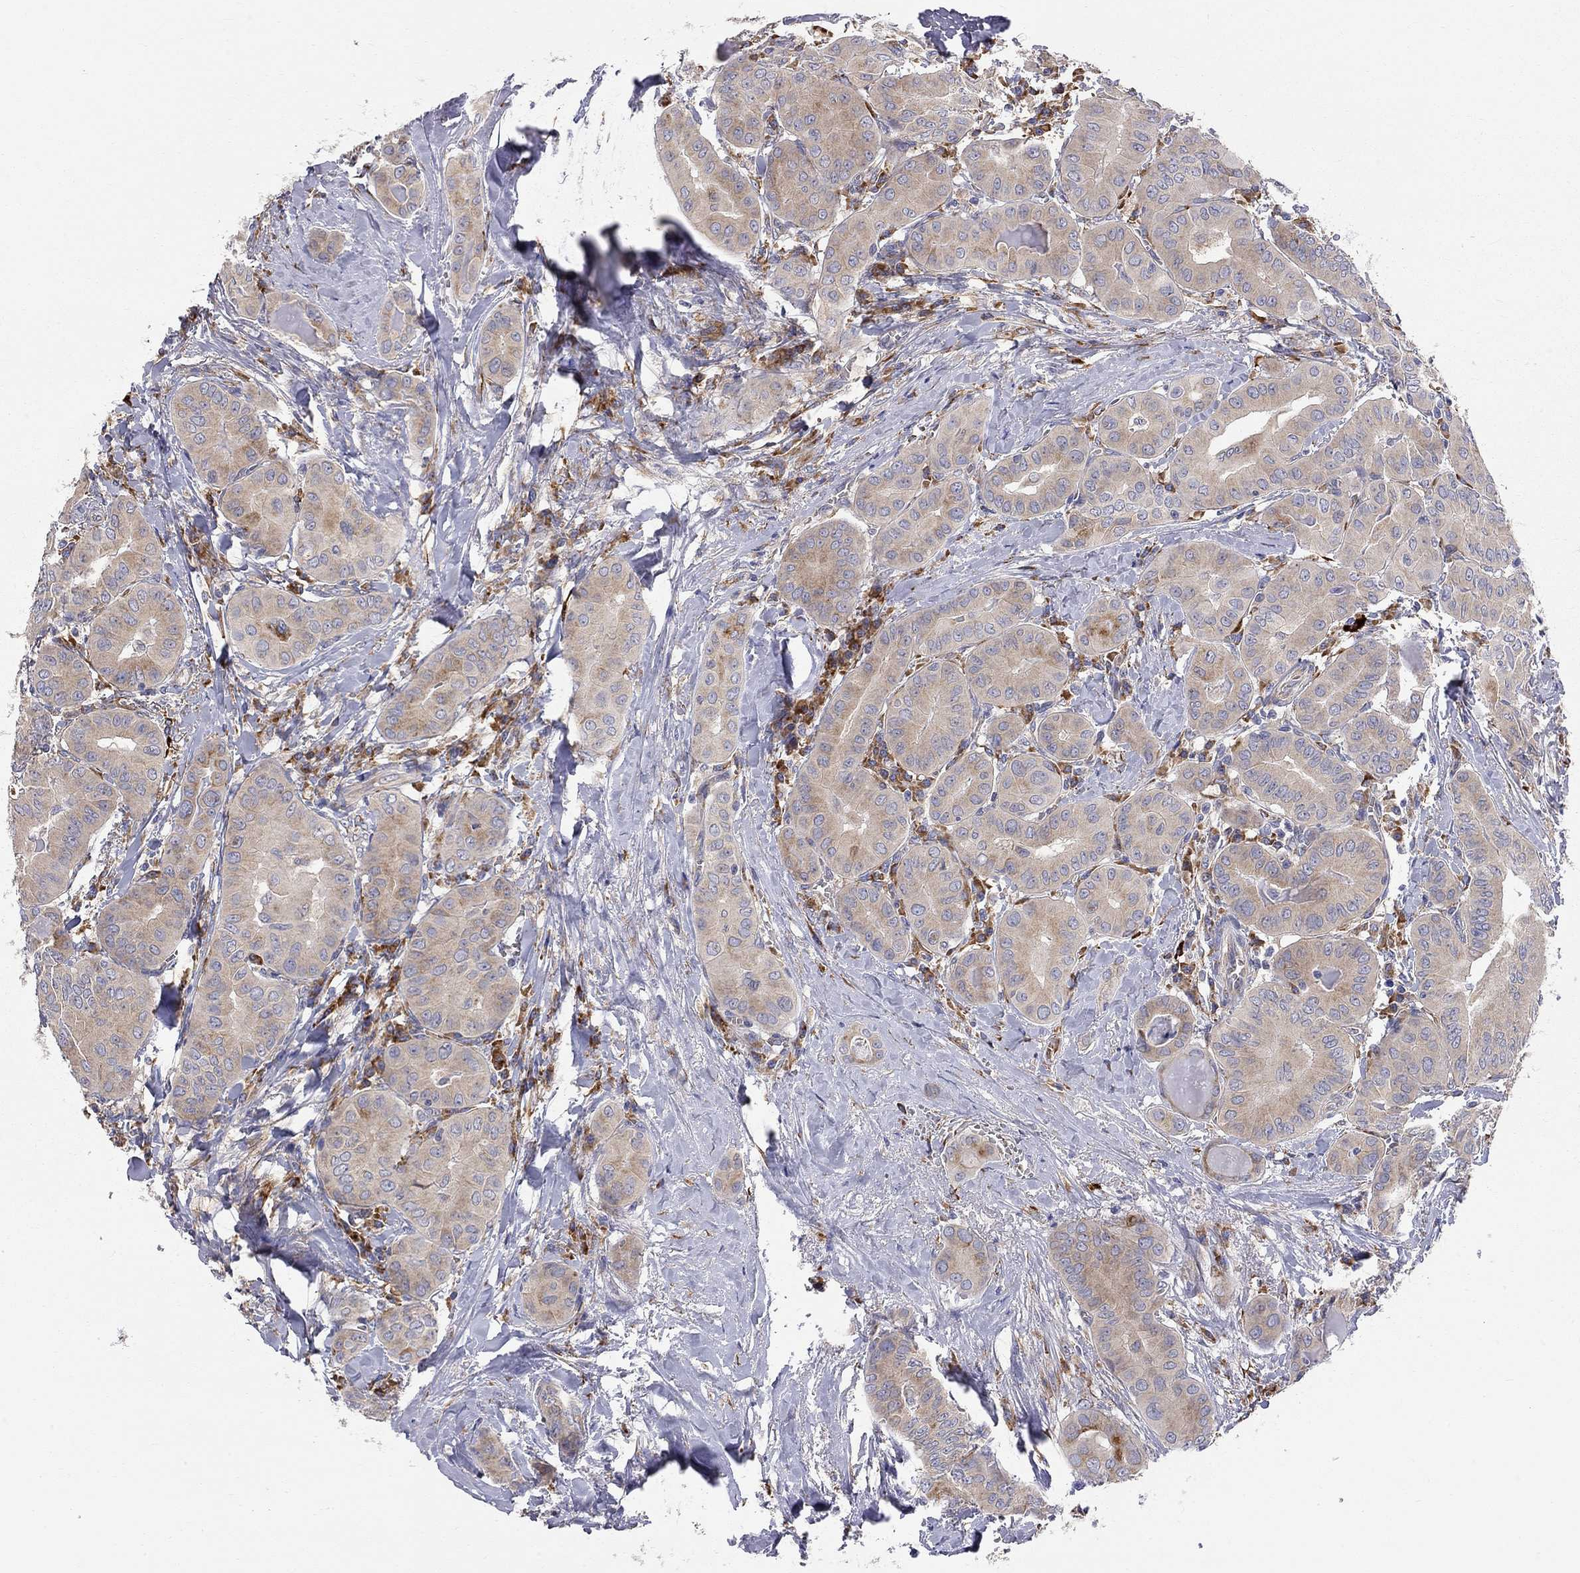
{"staining": {"intensity": "weak", "quantity": ">75%", "location": "cytoplasmic/membranous"}, "tissue": "thyroid cancer", "cell_type": "Tumor cells", "image_type": "cancer", "snomed": [{"axis": "morphology", "description": "Papillary adenocarcinoma, NOS"}, {"axis": "topography", "description": "Thyroid gland"}], "caption": "Immunohistochemistry photomicrograph of neoplastic tissue: human thyroid papillary adenocarcinoma stained using IHC displays low levels of weak protein expression localized specifically in the cytoplasmic/membranous of tumor cells, appearing as a cytoplasmic/membranous brown color.", "gene": "CASTOR1", "patient": {"sex": "female", "age": 37}}